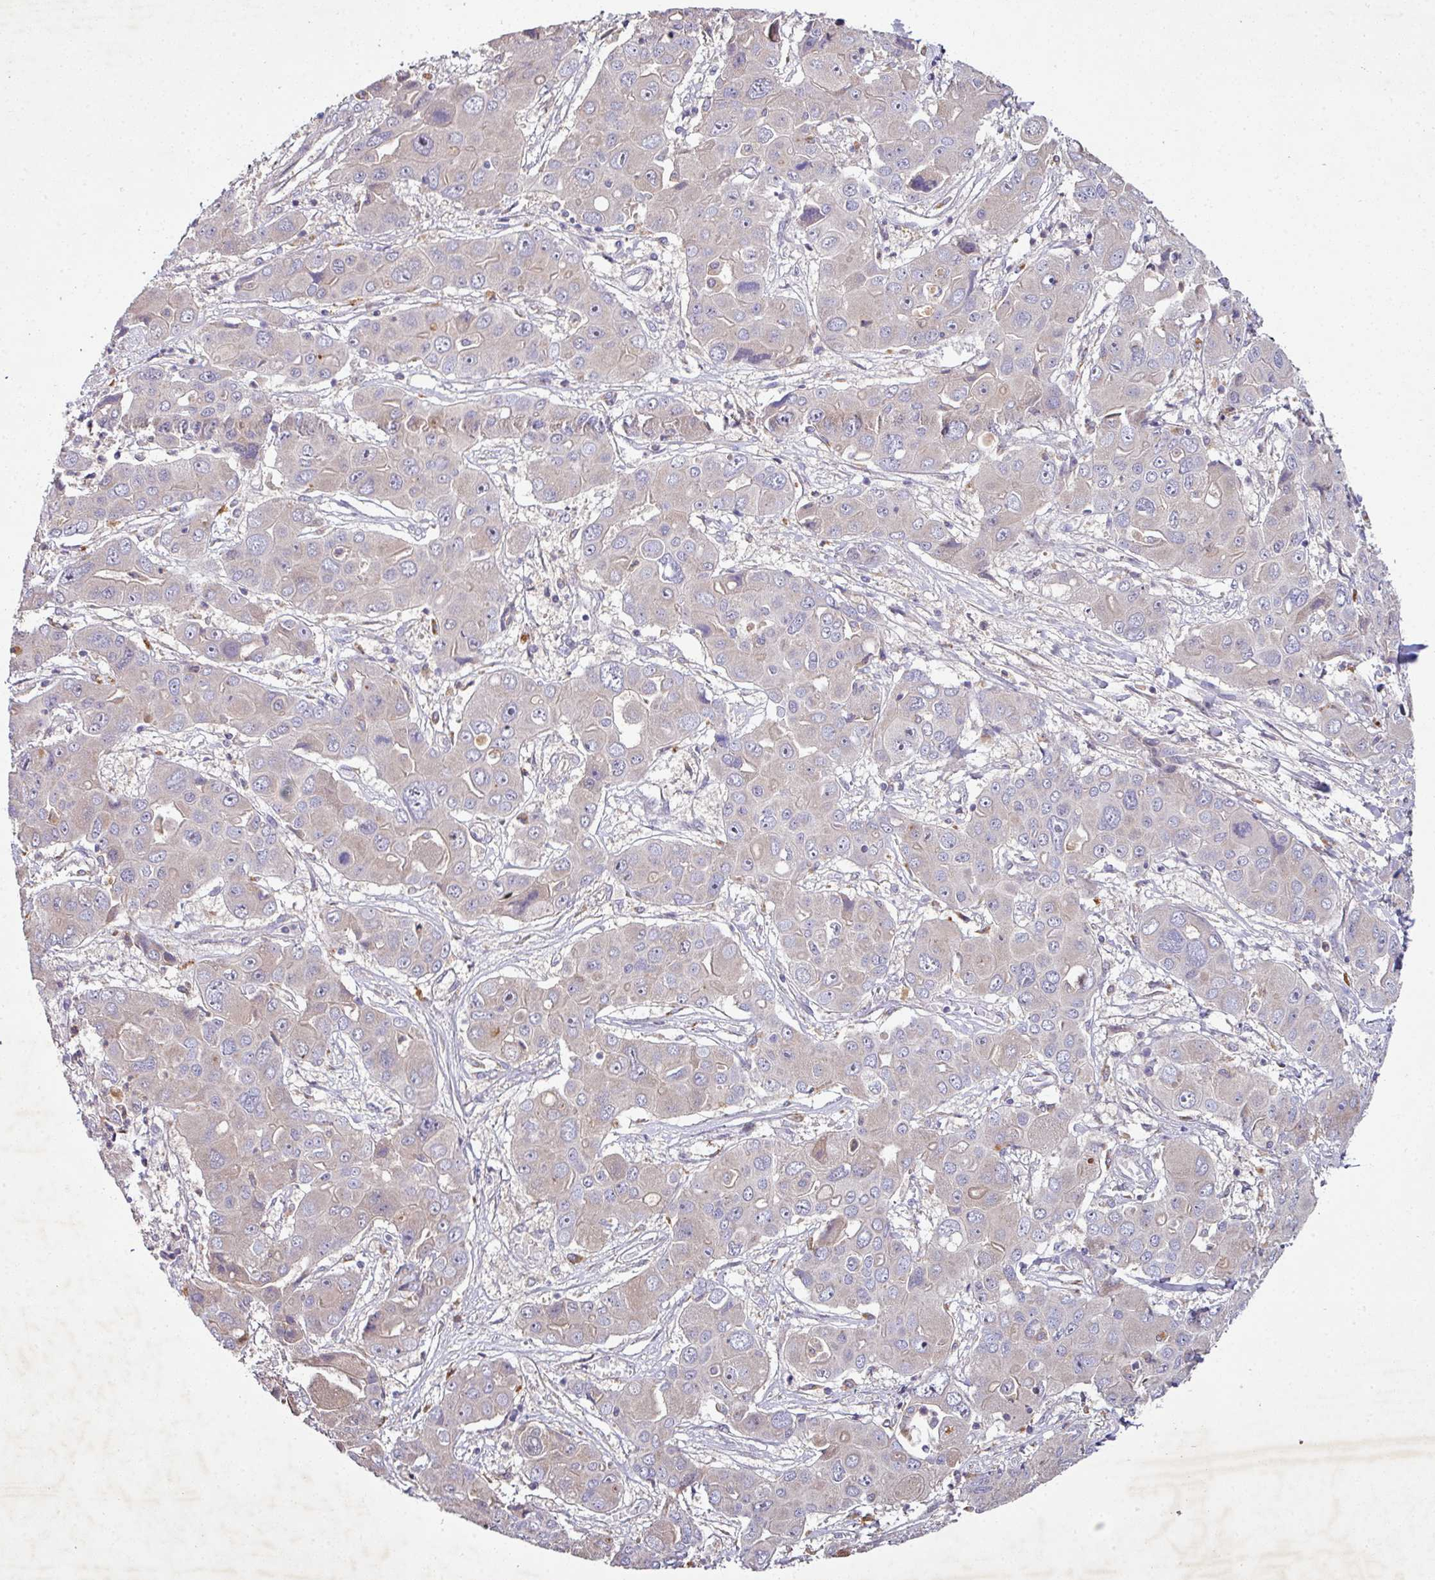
{"staining": {"intensity": "negative", "quantity": "none", "location": "none"}, "tissue": "liver cancer", "cell_type": "Tumor cells", "image_type": "cancer", "snomed": [{"axis": "morphology", "description": "Cholangiocarcinoma"}, {"axis": "topography", "description": "Liver"}], "caption": "Liver cholangiocarcinoma stained for a protein using immunohistochemistry (IHC) demonstrates no expression tumor cells.", "gene": "AEBP2", "patient": {"sex": "male", "age": 67}}